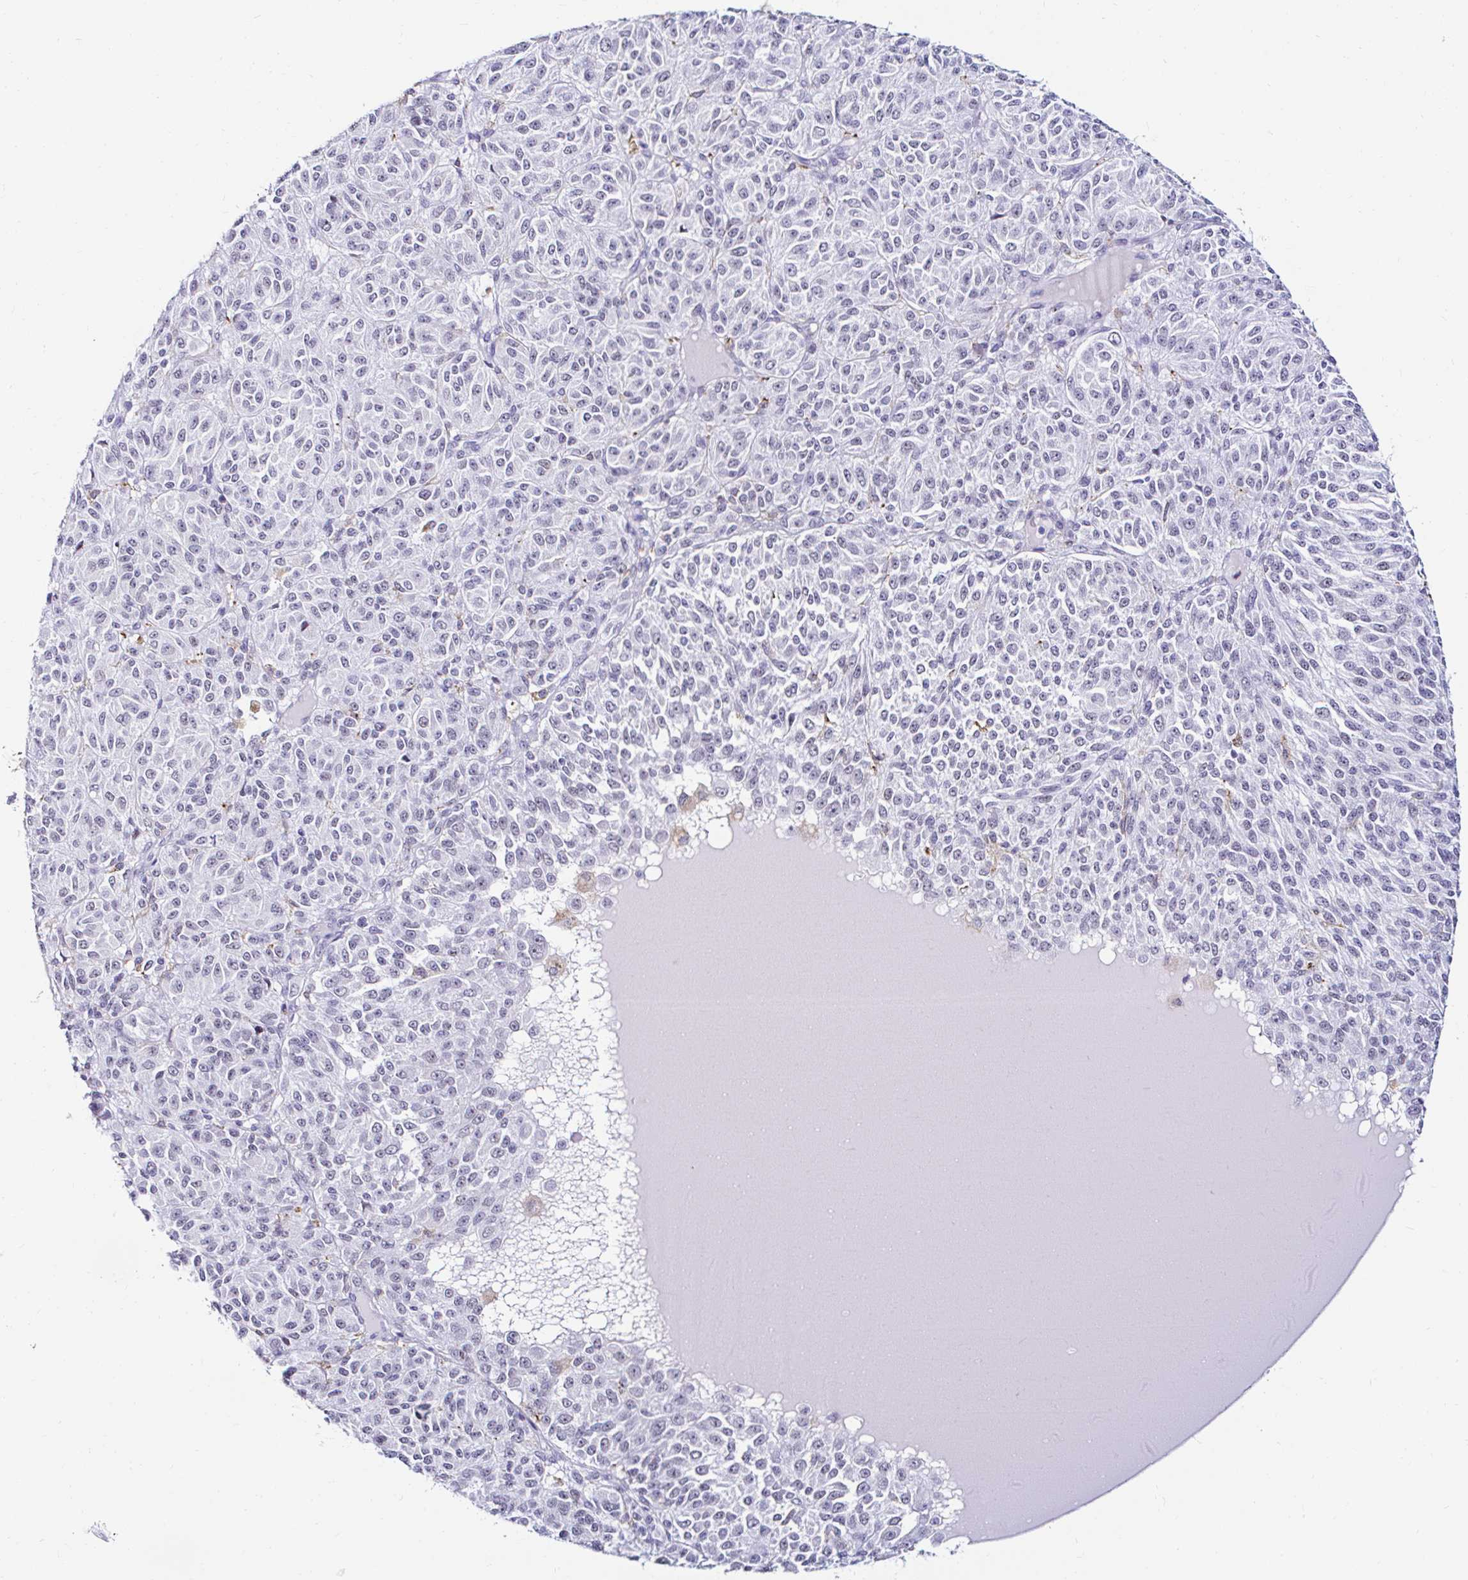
{"staining": {"intensity": "negative", "quantity": "none", "location": "none"}, "tissue": "melanoma", "cell_type": "Tumor cells", "image_type": "cancer", "snomed": [{"axis": "morphology", "description": "Malignant melanoma, Metastatic site"}, {"axis": "topography", "description": "Brain"}], "caption": "Tumor cells are negative for protein expression in human malignant melanoma (metastatic site).", "gene": "CYBB", "patient": {"sex": "female", "age": 56}}